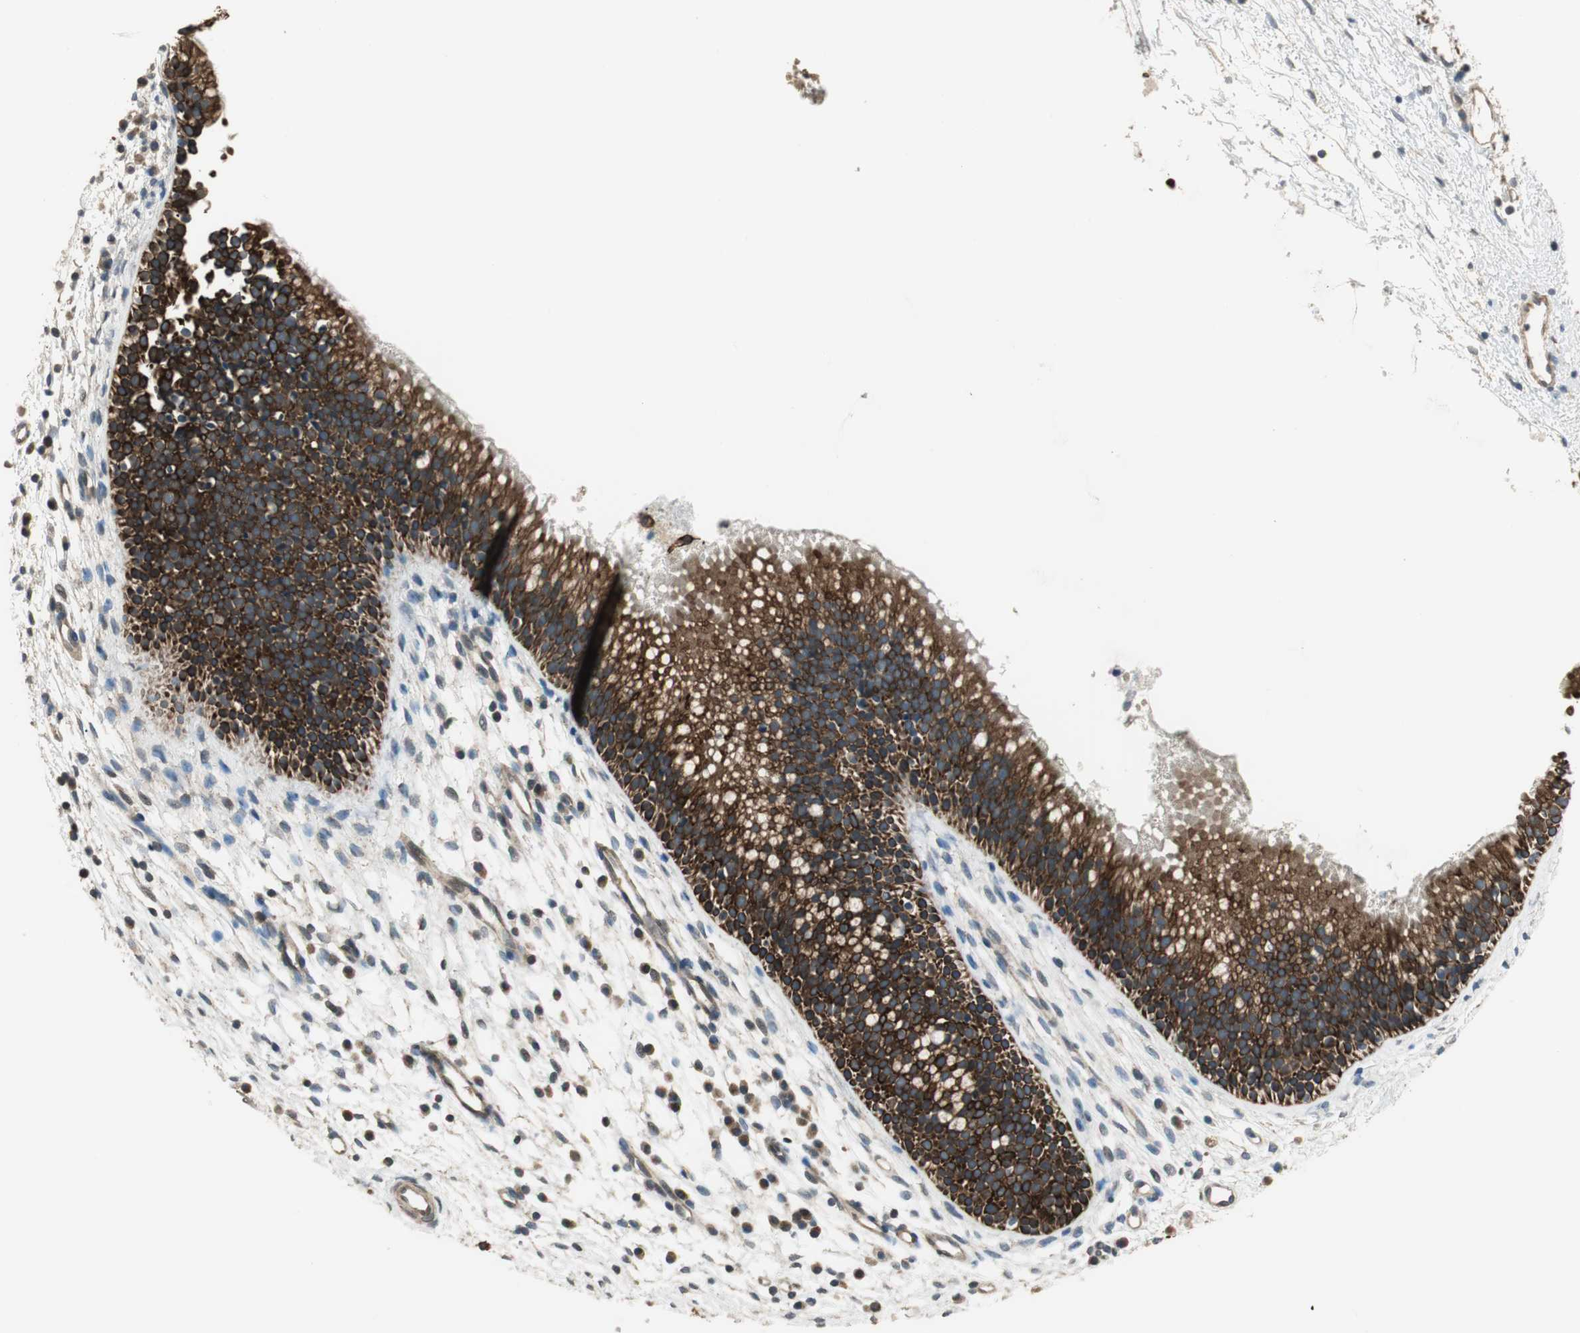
{"staining": {"intensity": "strong", "quantity": ">75%", "location": "cytoplasmic/membranous"}, "tissue": "nasopharynx", "cell_type": "Respiratory epithelial cells", "image_type": "normal", "snomed": [{"axis": "morphology", "description": "Normal tissue, NOS"}, {"axis": "topography", "description": "Nasopharynx"}], "caption": "Immunohistochemical staining of normal nasopharynx shows strong cytoplasmic/membranous protein staining in about >75% of respiratory epithelial cells. (DAB (3,3'-diaminobenzidine) IHC with brightfield microscopy, high magnification).", "gene": "PFDN5", "patient": {"sex": "male", "age": 21}}